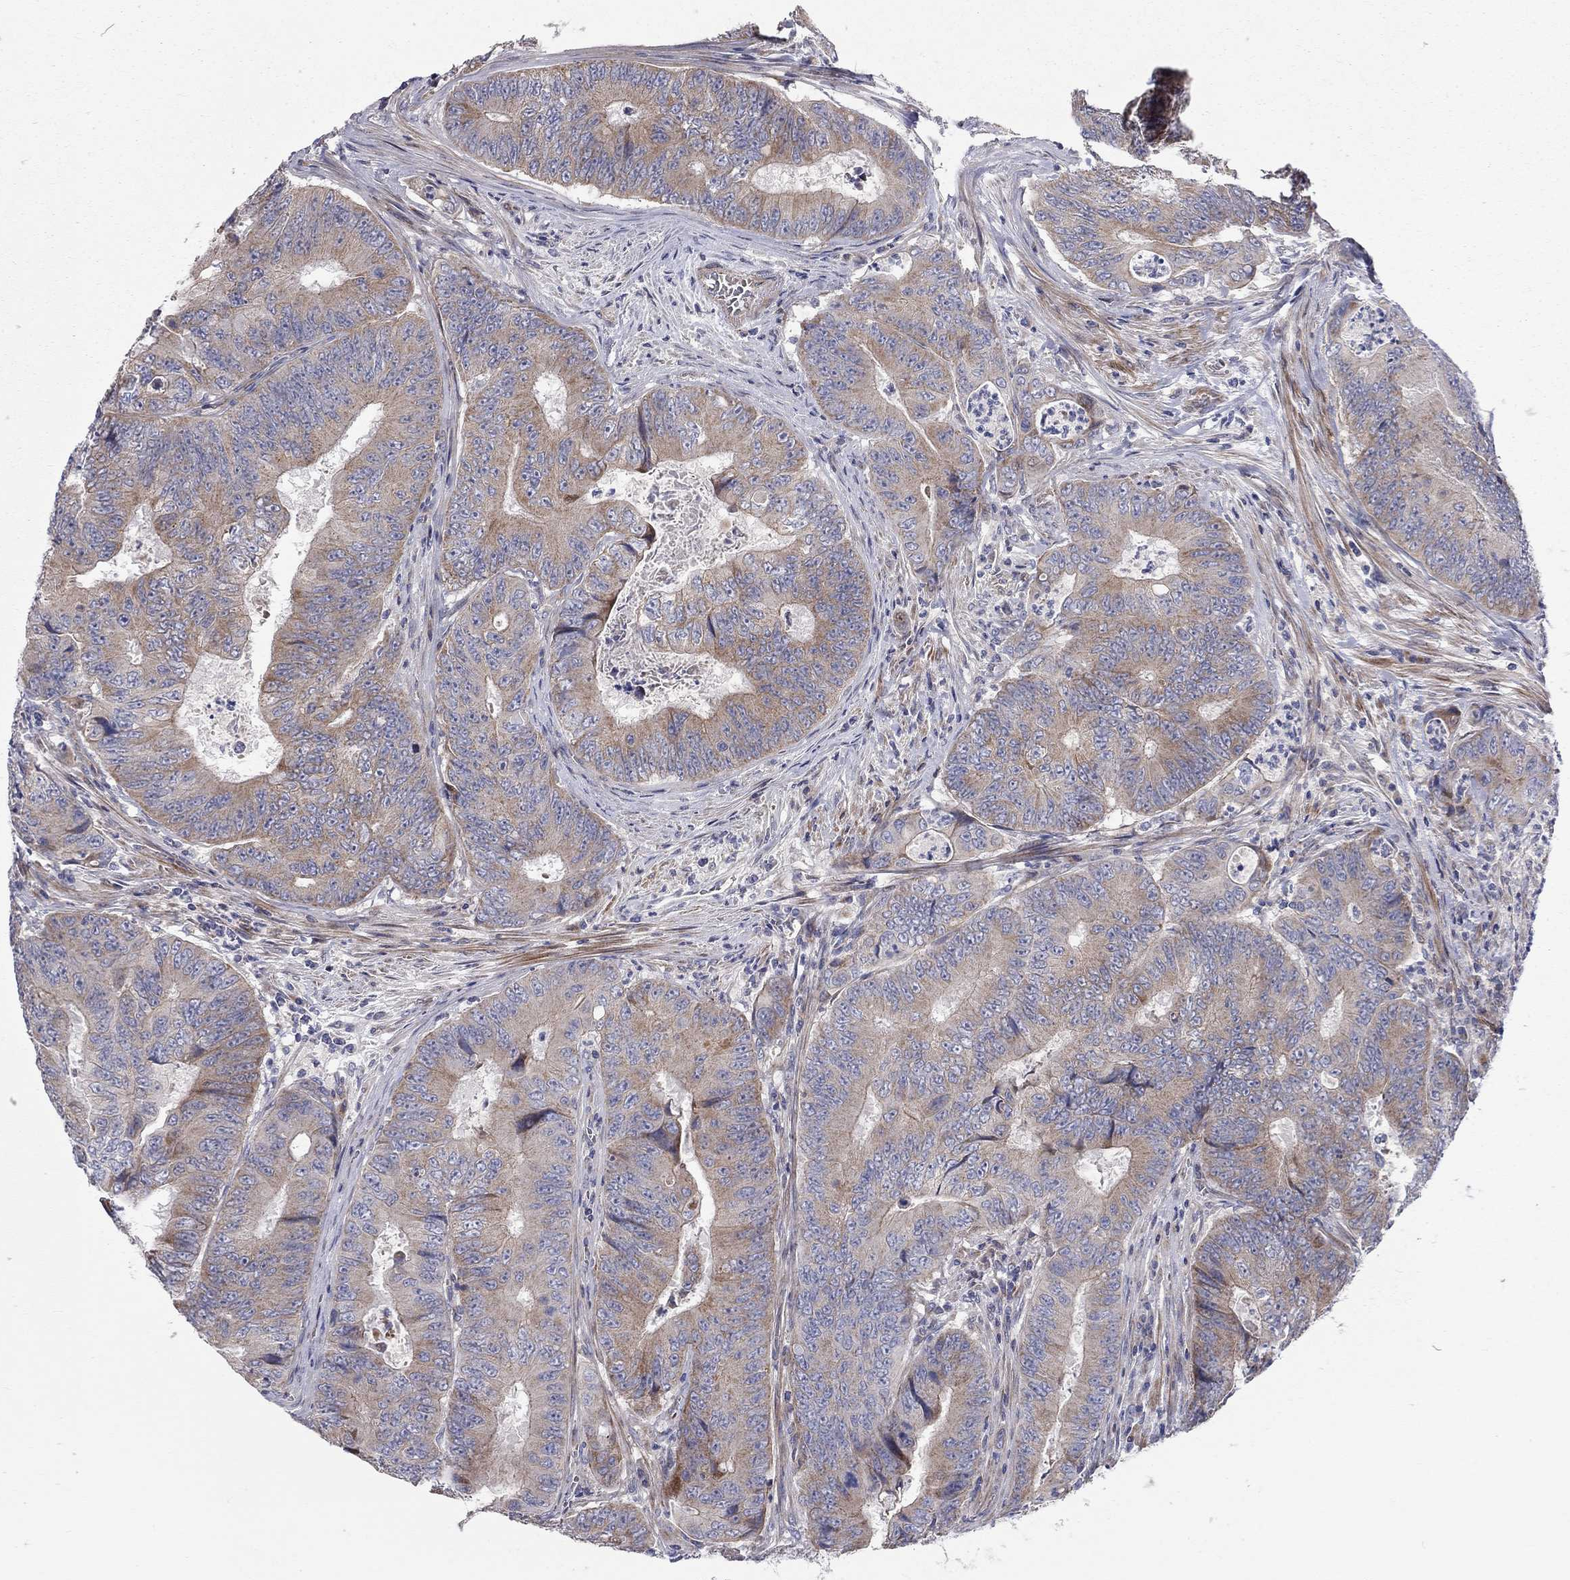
{"staining": {"intensity": "moderate", "quantity": "<25%", "location": "cytoplasmic/membranous"}, "tissue": "colorectal cancer", "cell_type": "Tumor cells", "image_type": "cancer", "snomed": [{"axis": "morphology", "description": "Adenocarcinoma, NOS"}, {"axis": "topography", "description": "Colon"}], "caption": "Adenocarcinoma (colorectal) stained for a protein (brown) displays moderate cytoplasmic/membranous positive positivity in approximately <25% of tumor cells.", "gene": "KANSL1L", "patient": {"sex": "female", "age": 48}}